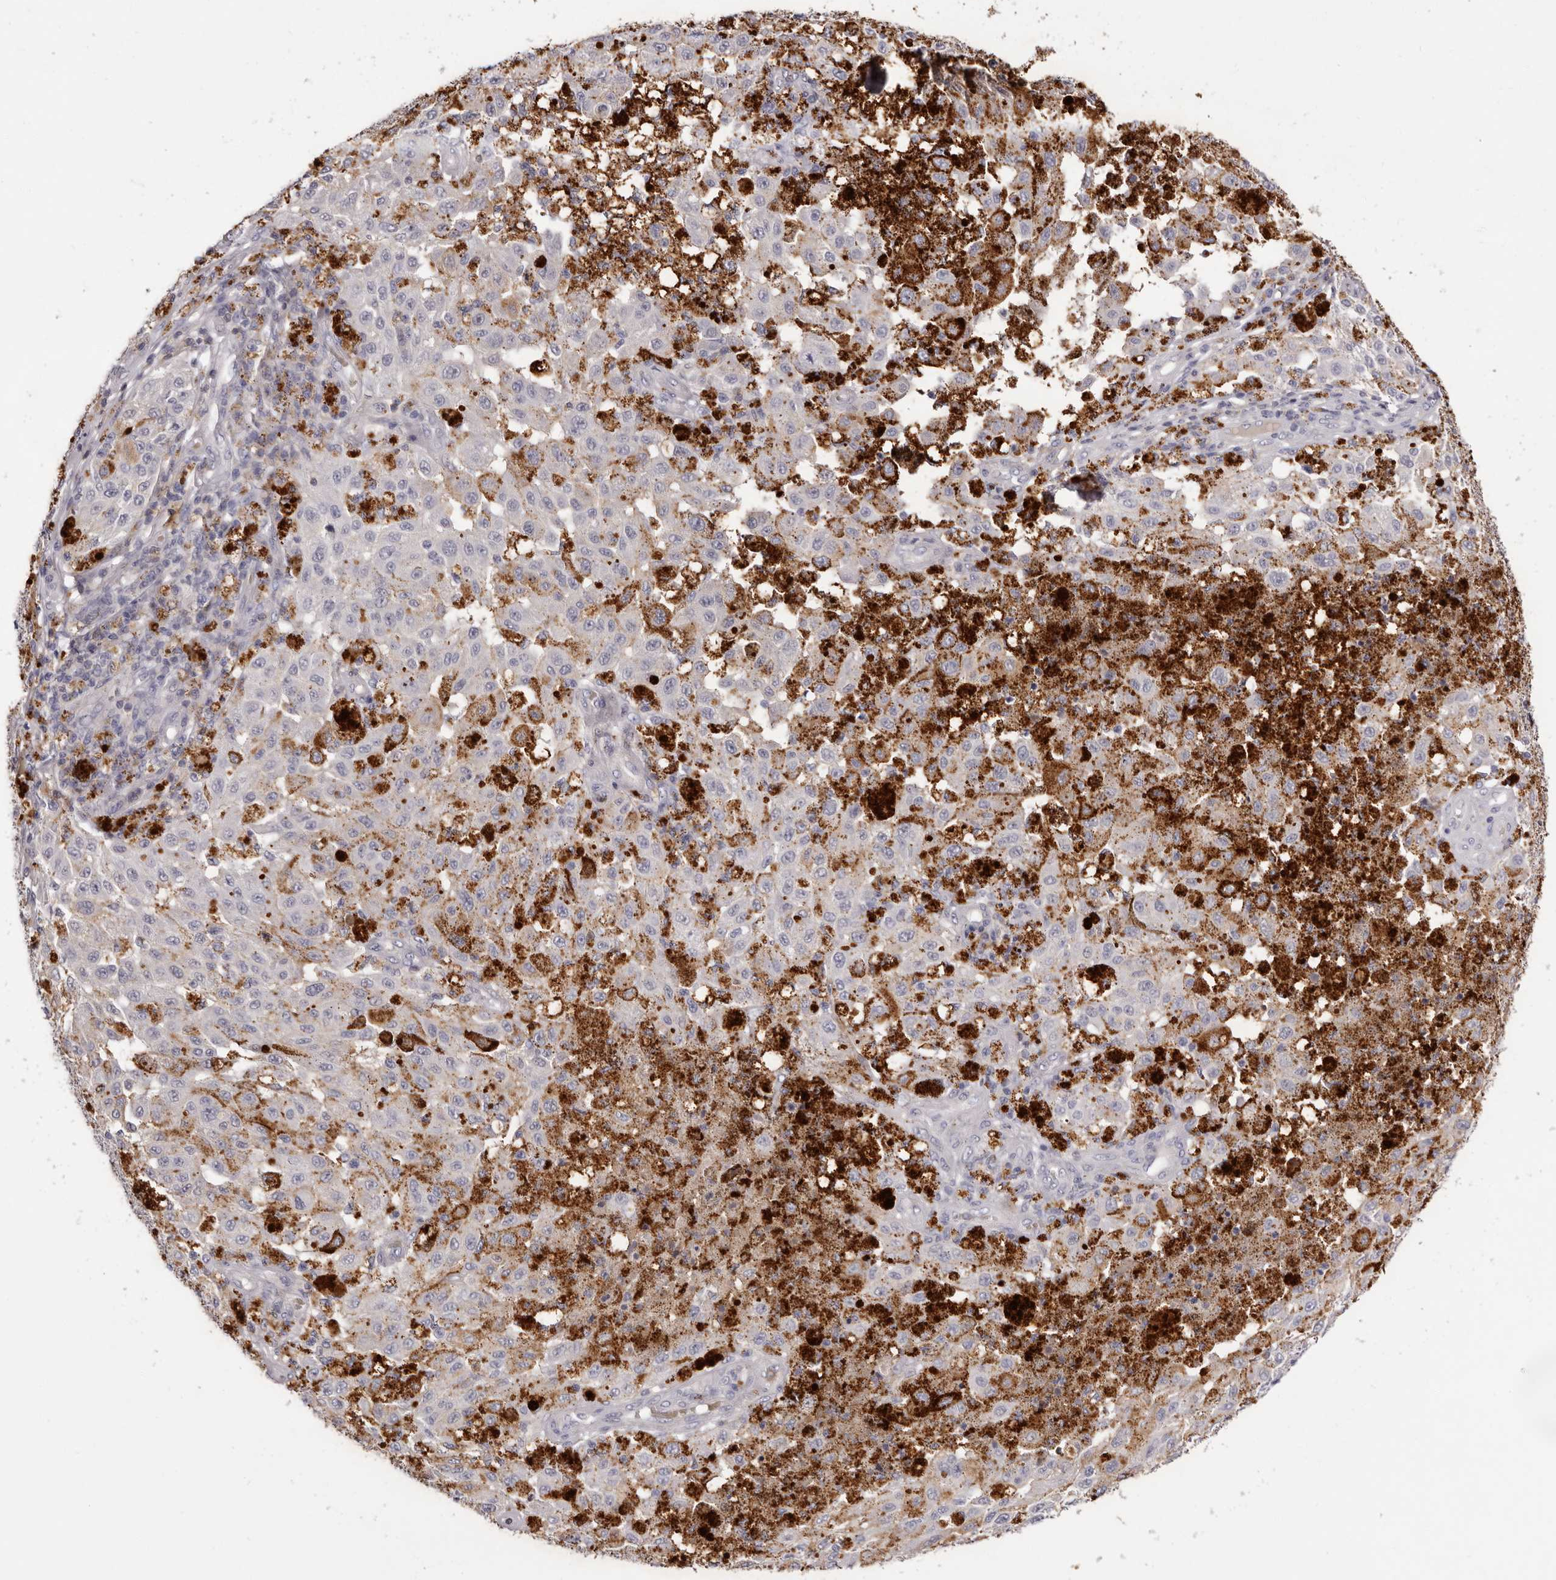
{"staining": {"intensity": "negative", "quantity": "none", "location": "none"}, "tissue": "melanoma", "cell_type": "Tumor cells", "image_type": "cancer", "snomed": [{"axis": "morphology", "description": "Malignant melanoma, NOS"}, {"axis": "topography", "description": "Skin"}], "caption": "The photomicrograph reveals no staining of tumor cells in melanoma.", "gene": "S1PR5", "patient": {"sex": "female", "age": 64}}